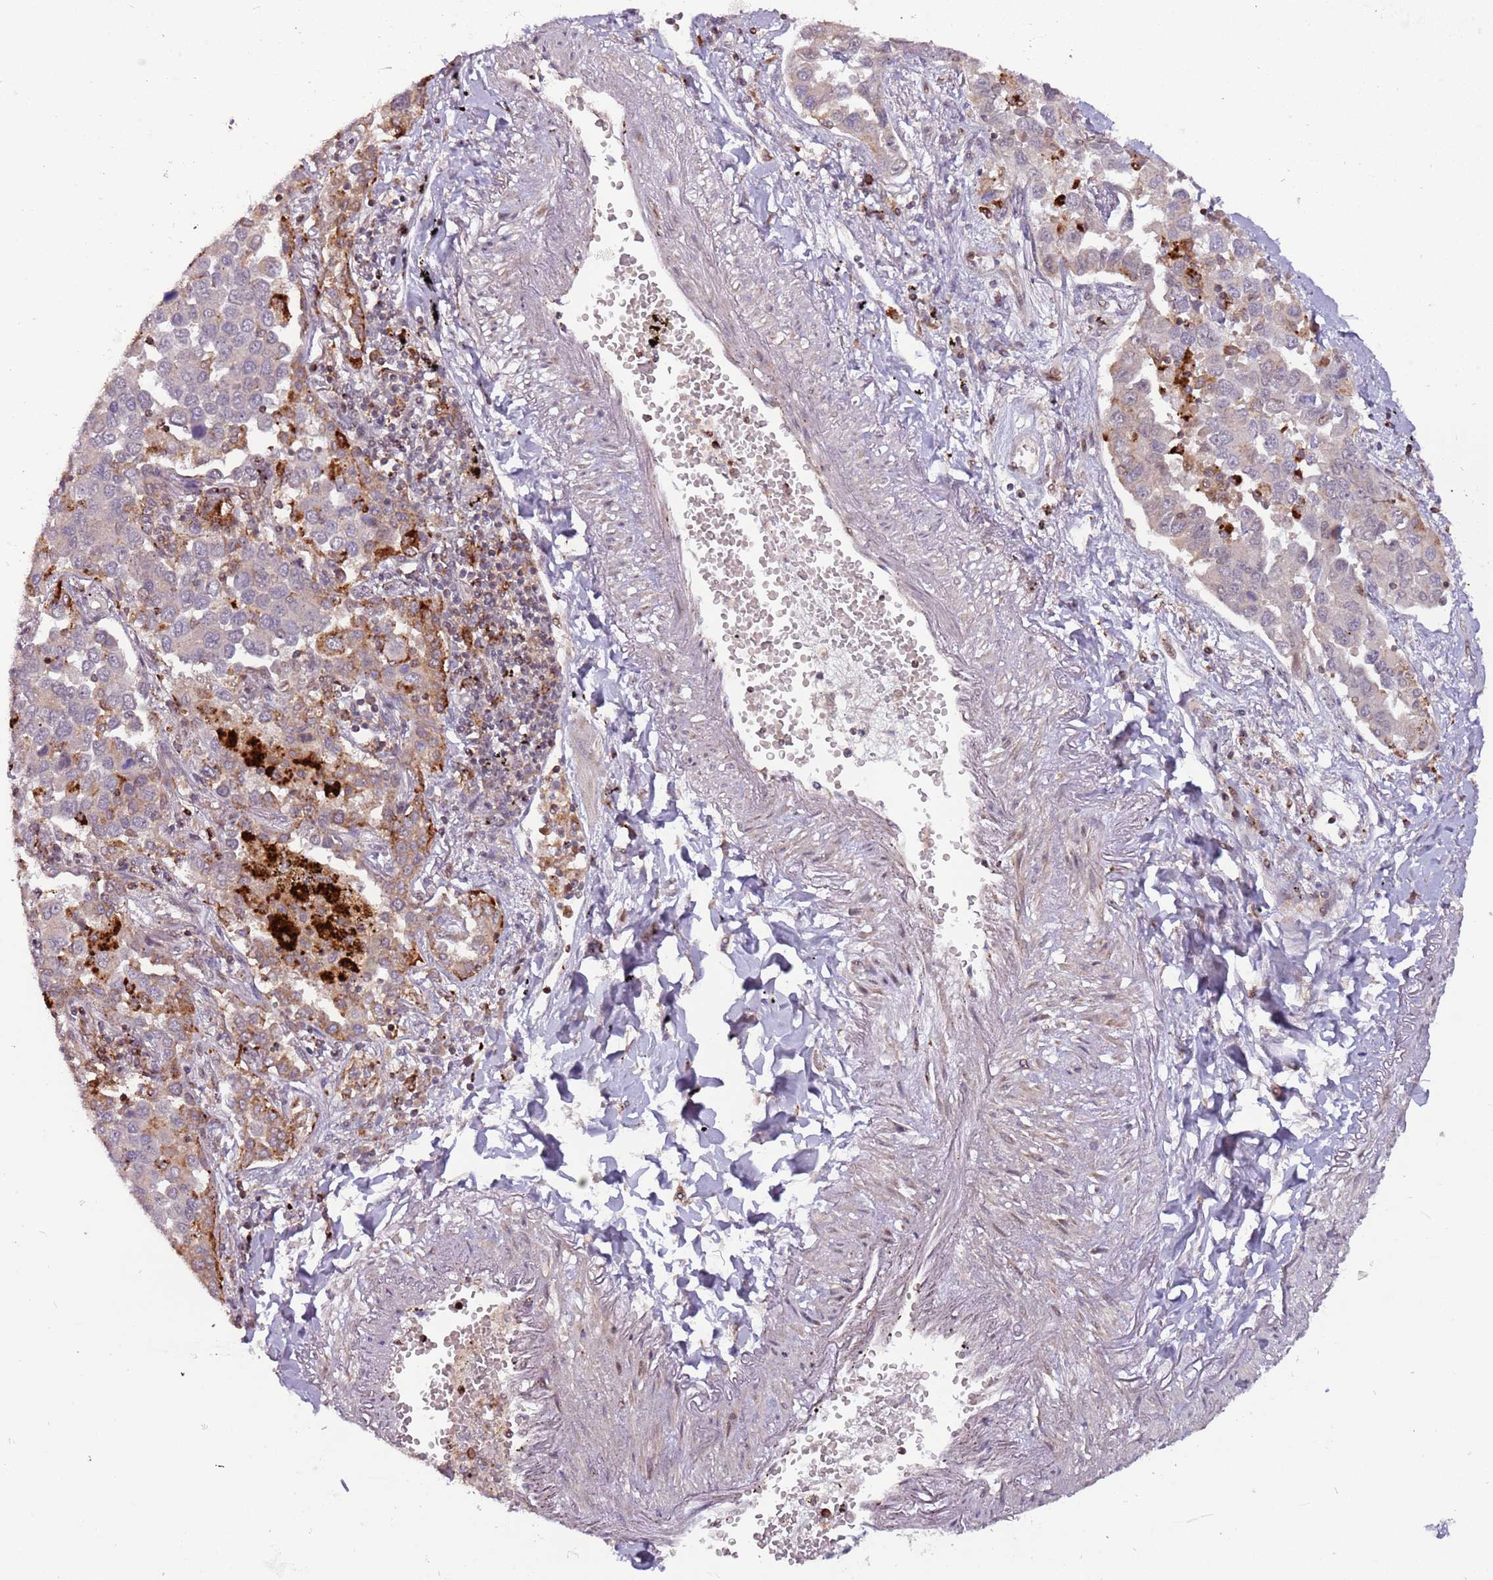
{"staining": {"intensity": "weak", "quantity": "25%-75%", "location": "cytoplasmic/membranous"}, "tissue": "lung cancer", "cell_type": "Tumor cells", "image_type": "cancer", "snomed": [{"axis": "morphology", "description": "Adenocarcinoma, NOS"}, {"axis": "topography", "description": "Lung"}], "caption": "Lung adenocarcinoma tissue reveals weak cytoplasmic/membranous positivity in approximately 25%-75% of tumor cells The staining is performed using DAB brown chromogen to label protein expression. The nuclei are counter-stained blue using hematoxylin.", "gene": "ULK3", "patient": {"sex": "male", "age": 67}}